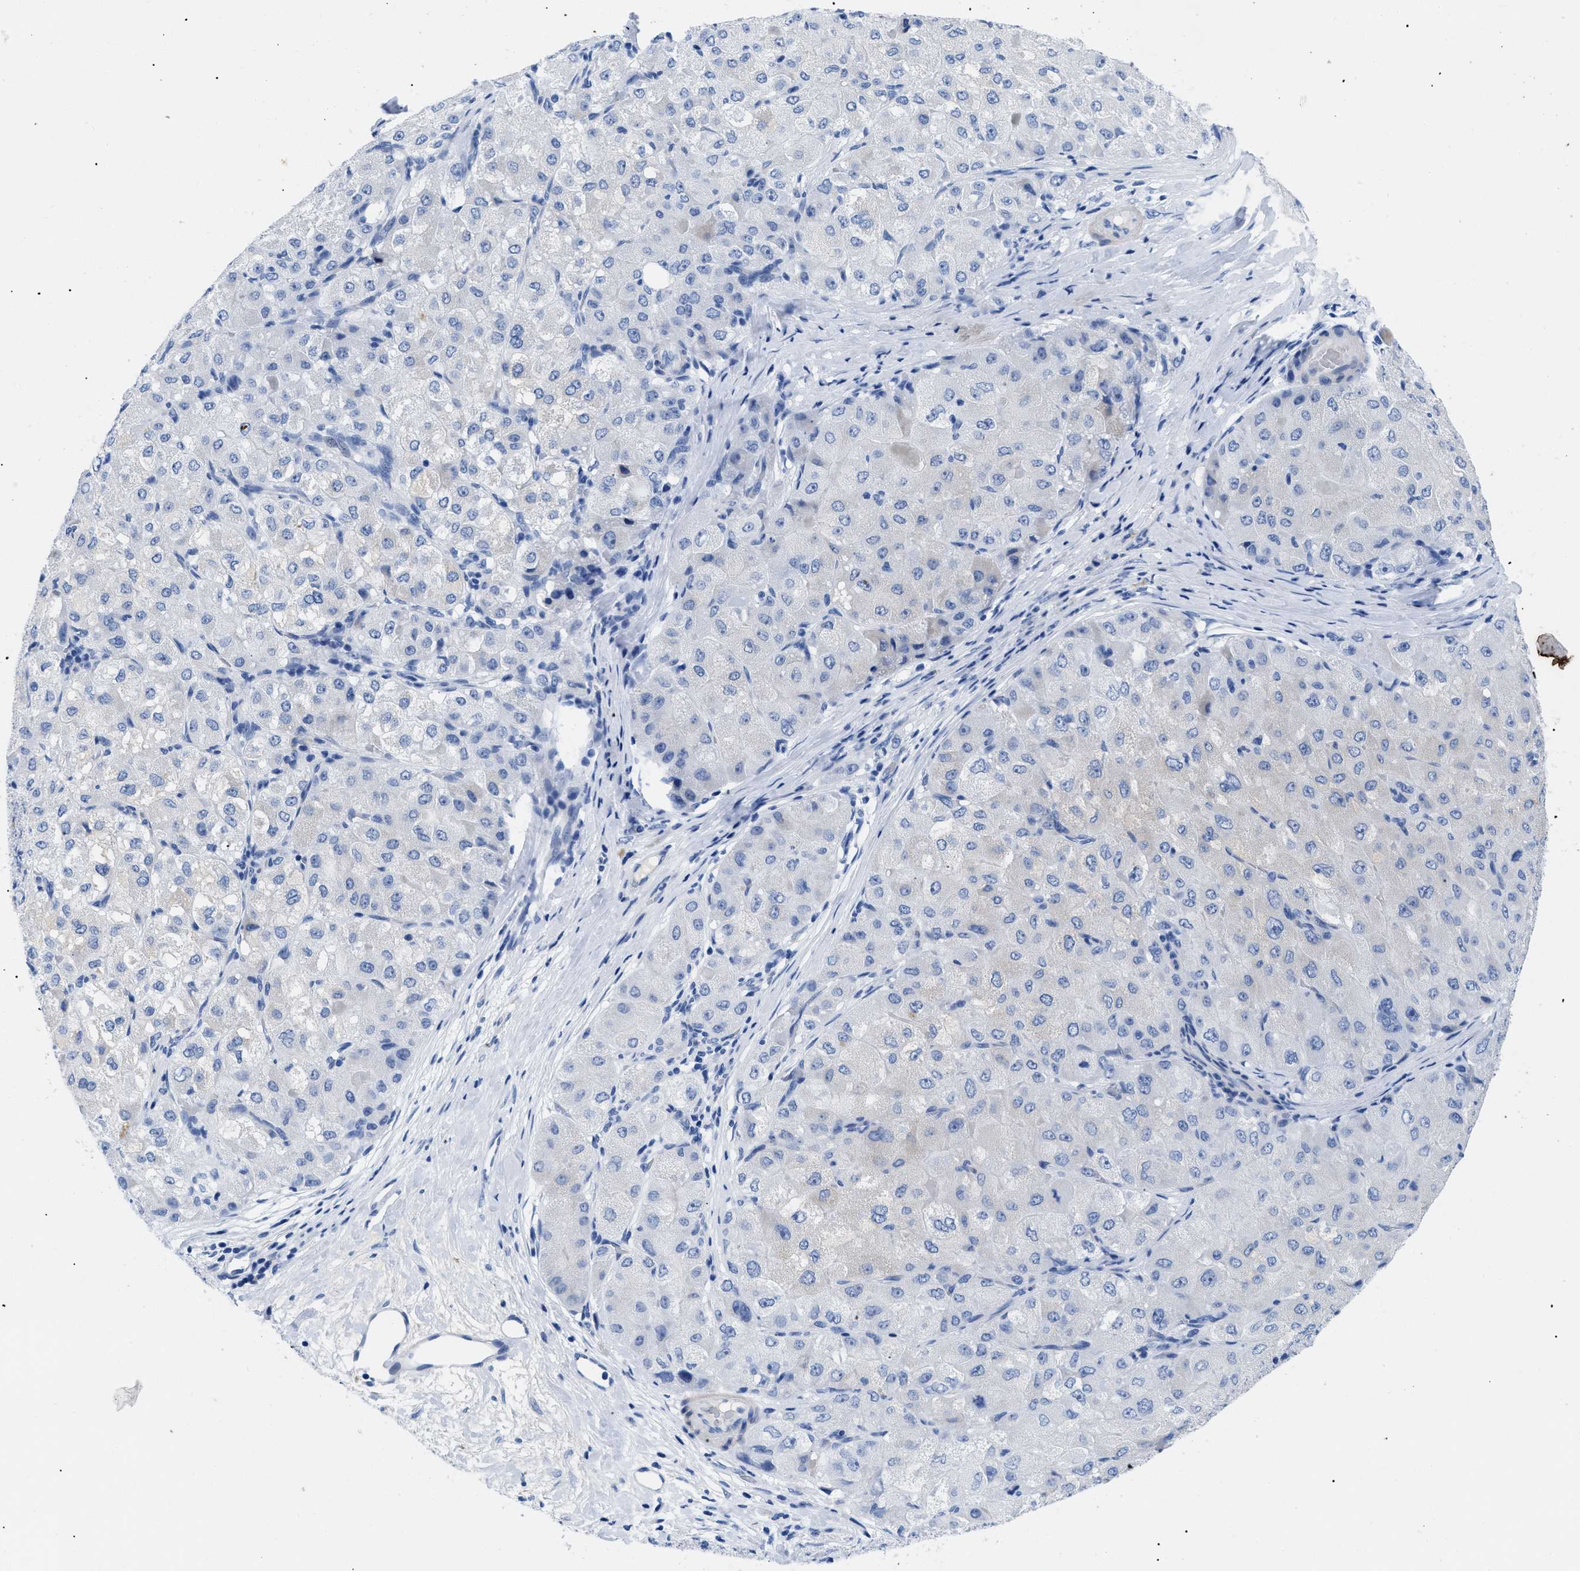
{"staining": {"intensity": "negative", "quantity": "none", "location": "none"}, "tissue": "liver cancer", "cell_type": "Tumor cells", "image_type": "cancer", "snomed": [{"axis": "morphology", "description": "Carcinoma, Hepatocellular, NOS"}, {"axis": "topography", "description": "Liver"}], "caption": "Photomicrograph shows no protein positivity in tumor cells of liver cancer tissue.", "gene": "TMEM68", "patient": {"sex": "male", "age": 80}}